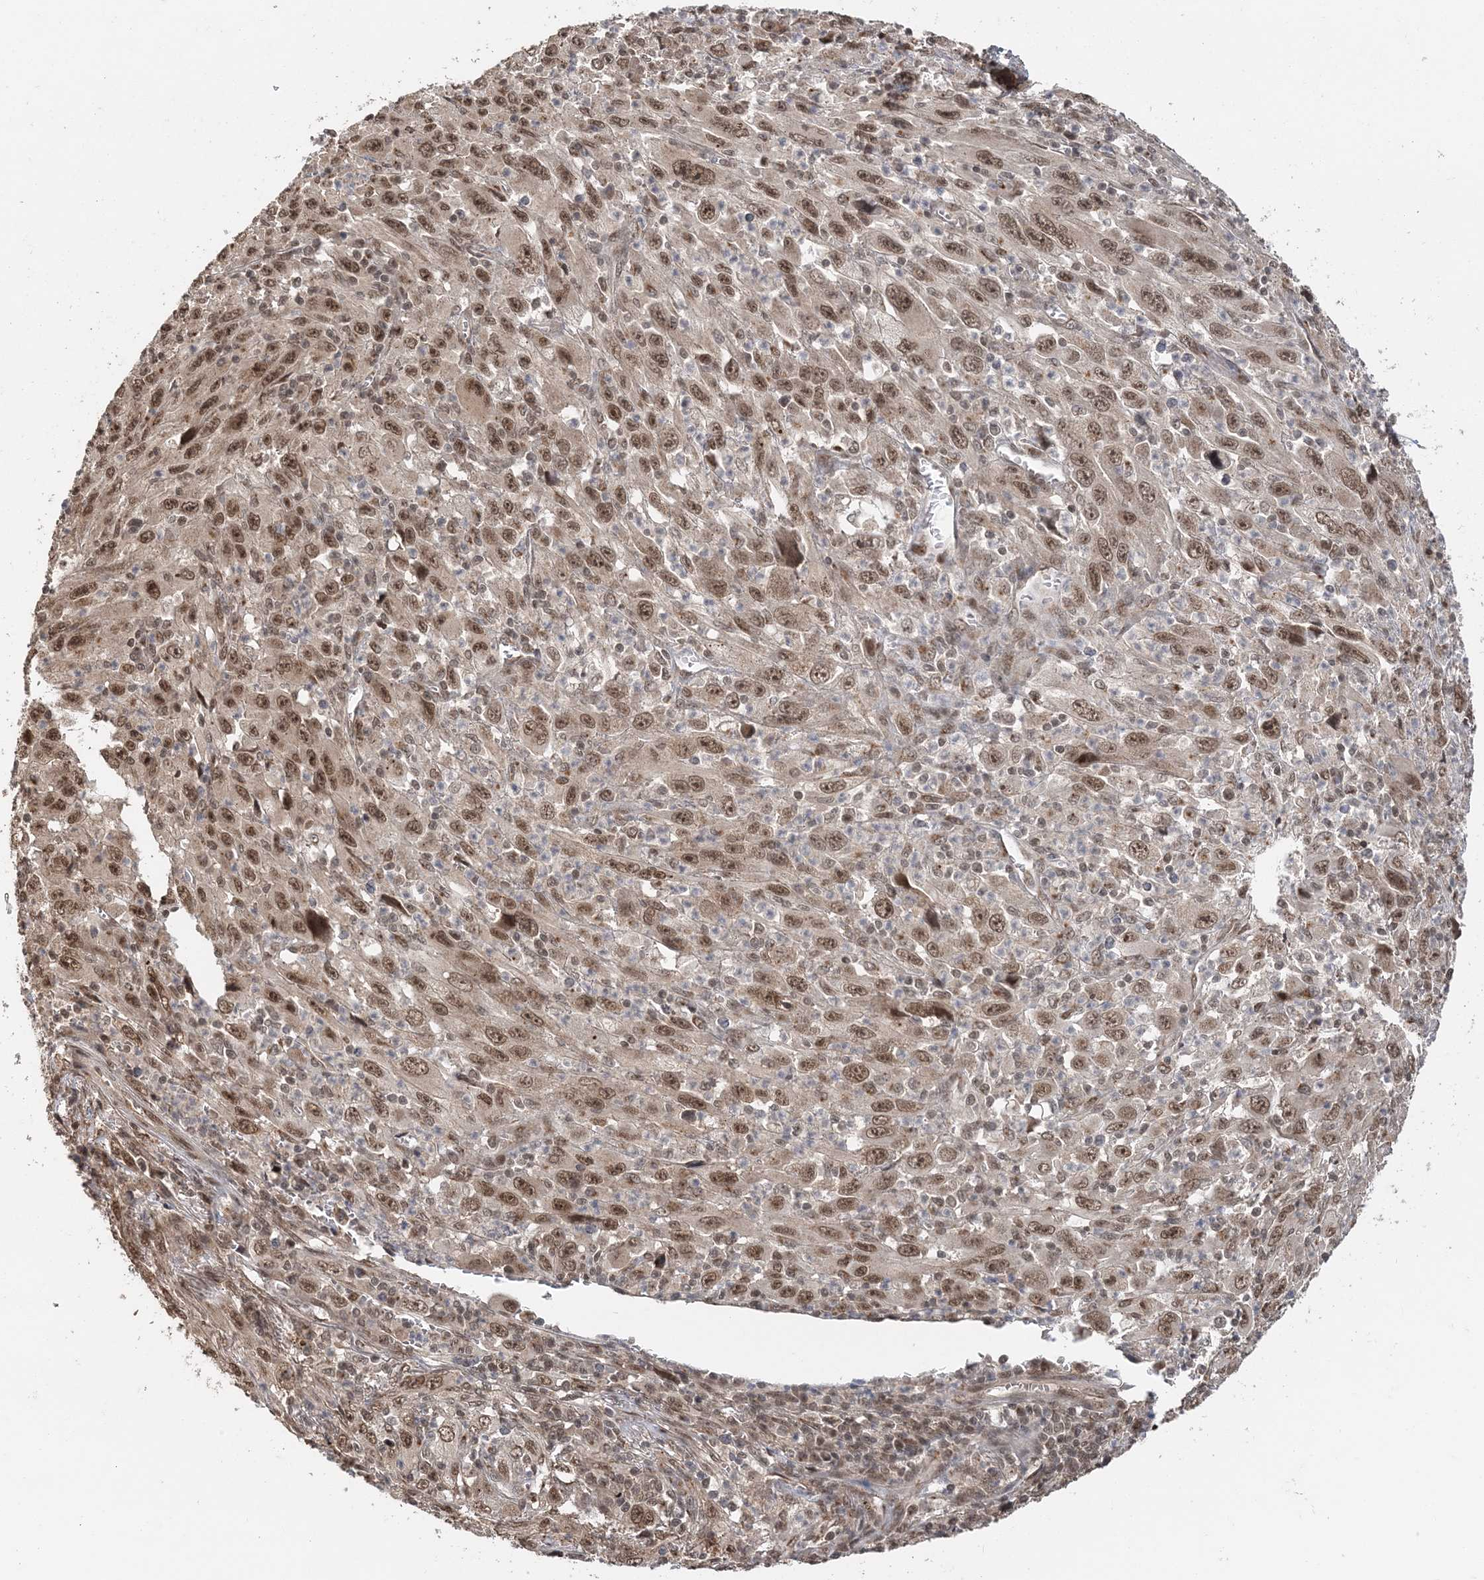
{"staining": {"intensity": "moderate", "quantity": ">75%", "location": "nuclear"}, "tissue": "melanoma", "cell_type": "Tumor cells", "image_type": "cancer", "snomed": [{"axis": "morphology", "description": "Malignant melanoma, Metastatic site"}, {"axis": "topography", "description": "Skin"}], "caption": "Protein staining of melanoma tissue demonstrates moderate nuclear expression in approximately >75% of tumor cells.", "gene": "TSHZ2", "patient": {"sex": "female", "age": 56}}